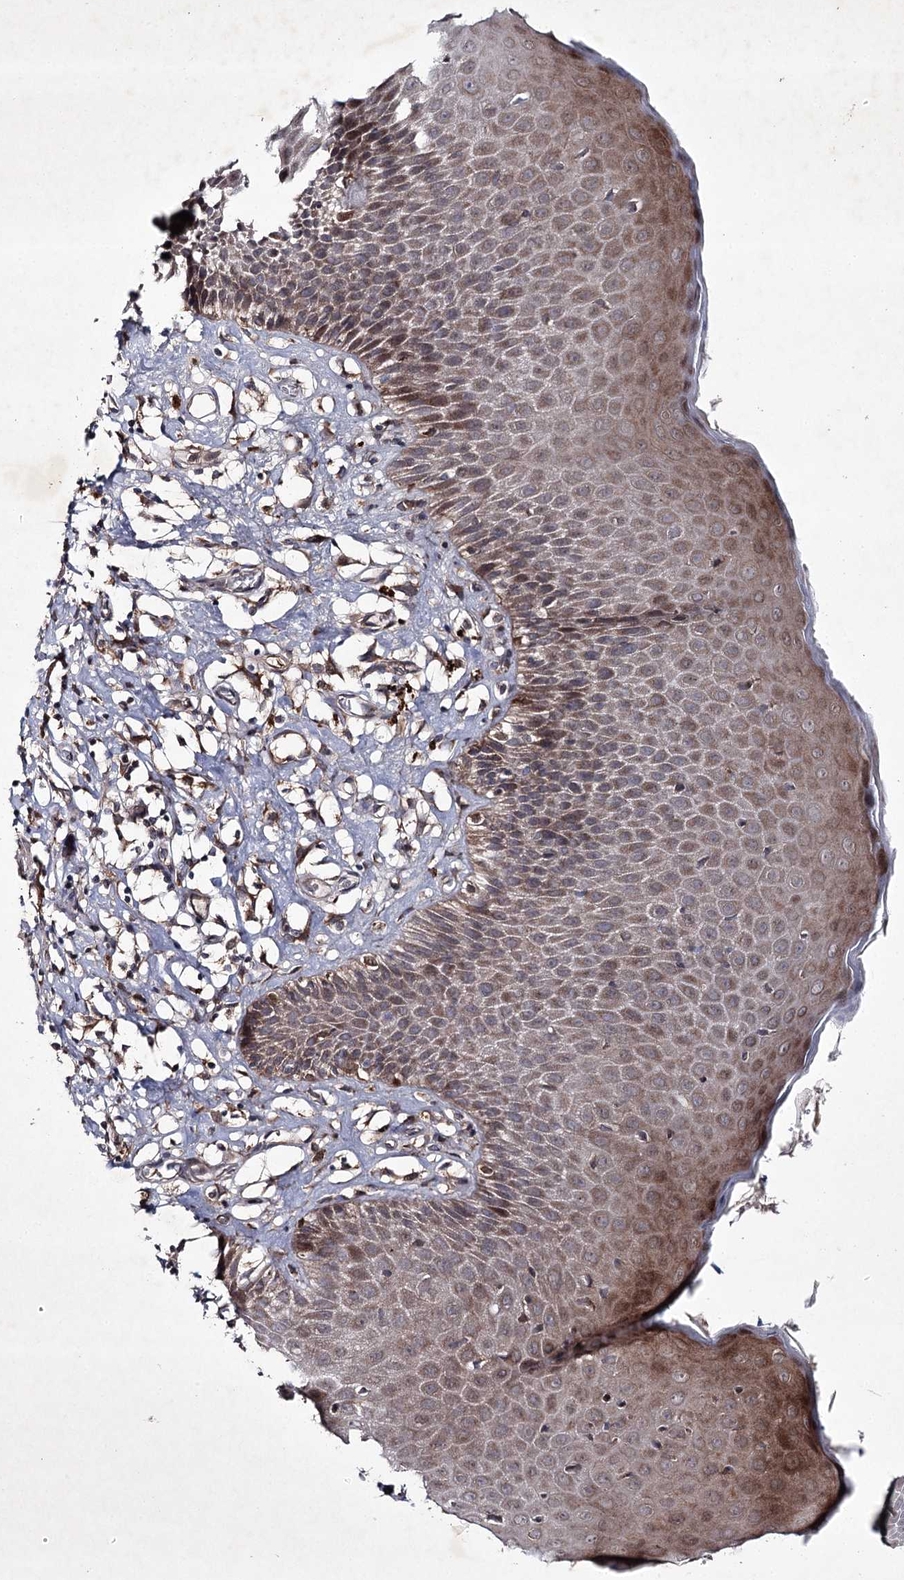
{"staining": {"intensity": "moderate", "quantity": ">75%", "location": "cytoplasmic/membranous"}, "tissue": "skin", "cell_type": "Epidermal cells", "image_type": "normal", "snomed": [{"axis": "morphology", "description": "Normal tissue, NOS"}, {"axis": "topography", "description": "Vulva"}], "caption": "Protein expression analysis of normal human skin reveals moderate cytoplasmic/membranous expression in about >75% of epidermal cells. The protein is stained brown, and the nuclei are stained in blue (DAB (3,3'-diaminobenzidine) IHC with brightfield microscopy, high magnification).", "gene": "ALG9", "patient": {"sex": "female", "age": 68}}